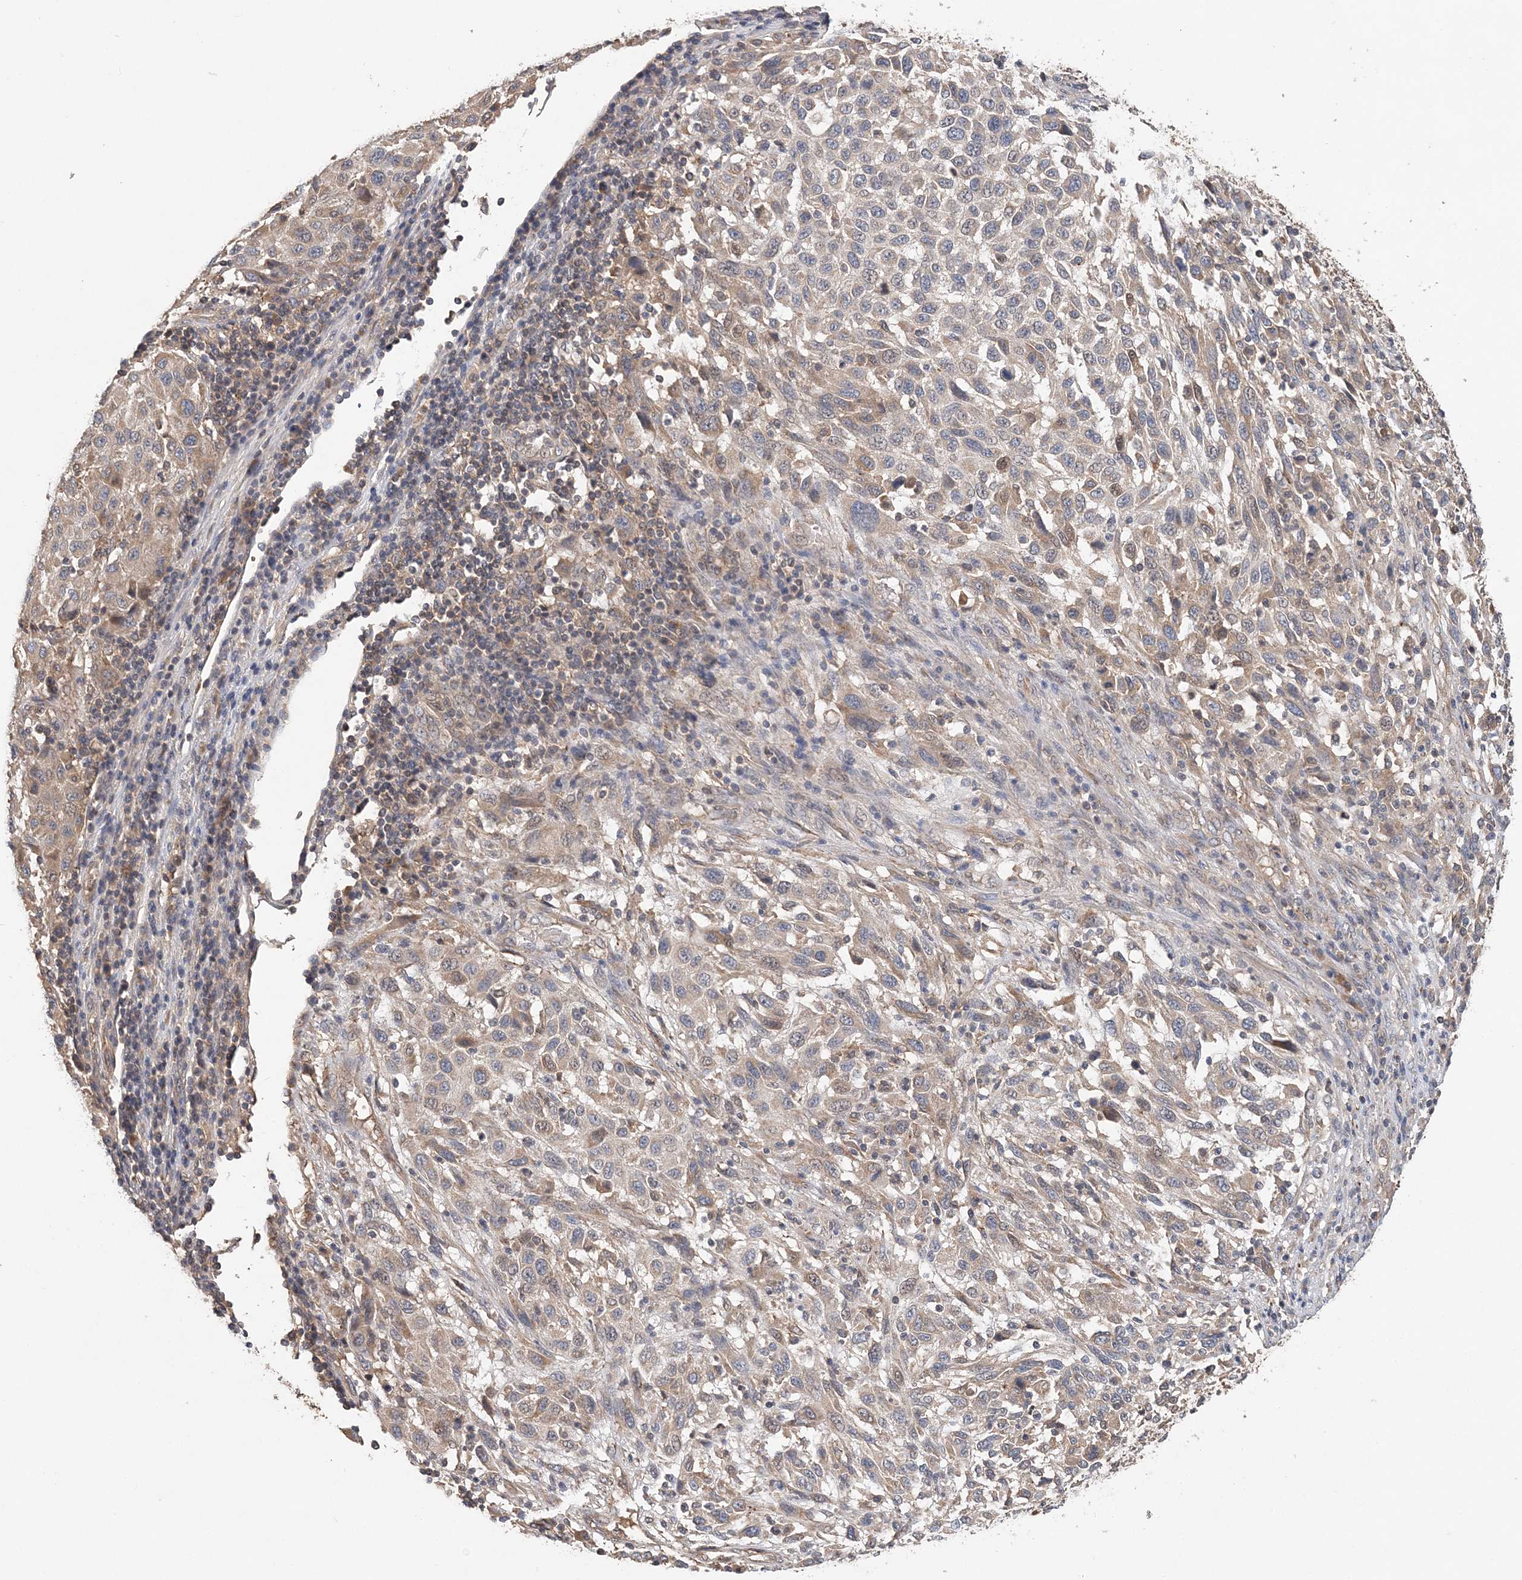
{"staining": {"intensity": "weak", "quantity": "<25%", "location": "cytoplasmic/membranous"}, "tissue": "melanoma", "cell_type": "Tumor cells", "image_type": "cancer", "snomed": [{"axis": "morphology", "description": "Malignant melanoma, Metastatic site"}, {"axis": "topography", "description": "Lymph node"}], "caption": "High magnification brightfield microscopy of melanoma stained with DAB (3,3'-diaminobenzidine) (brown) and counterstained with hematoxylin (blue): tumor cells show no significant expression.", "gene": "SYCP3", "patient": {"sex": "male", "age": 61}}